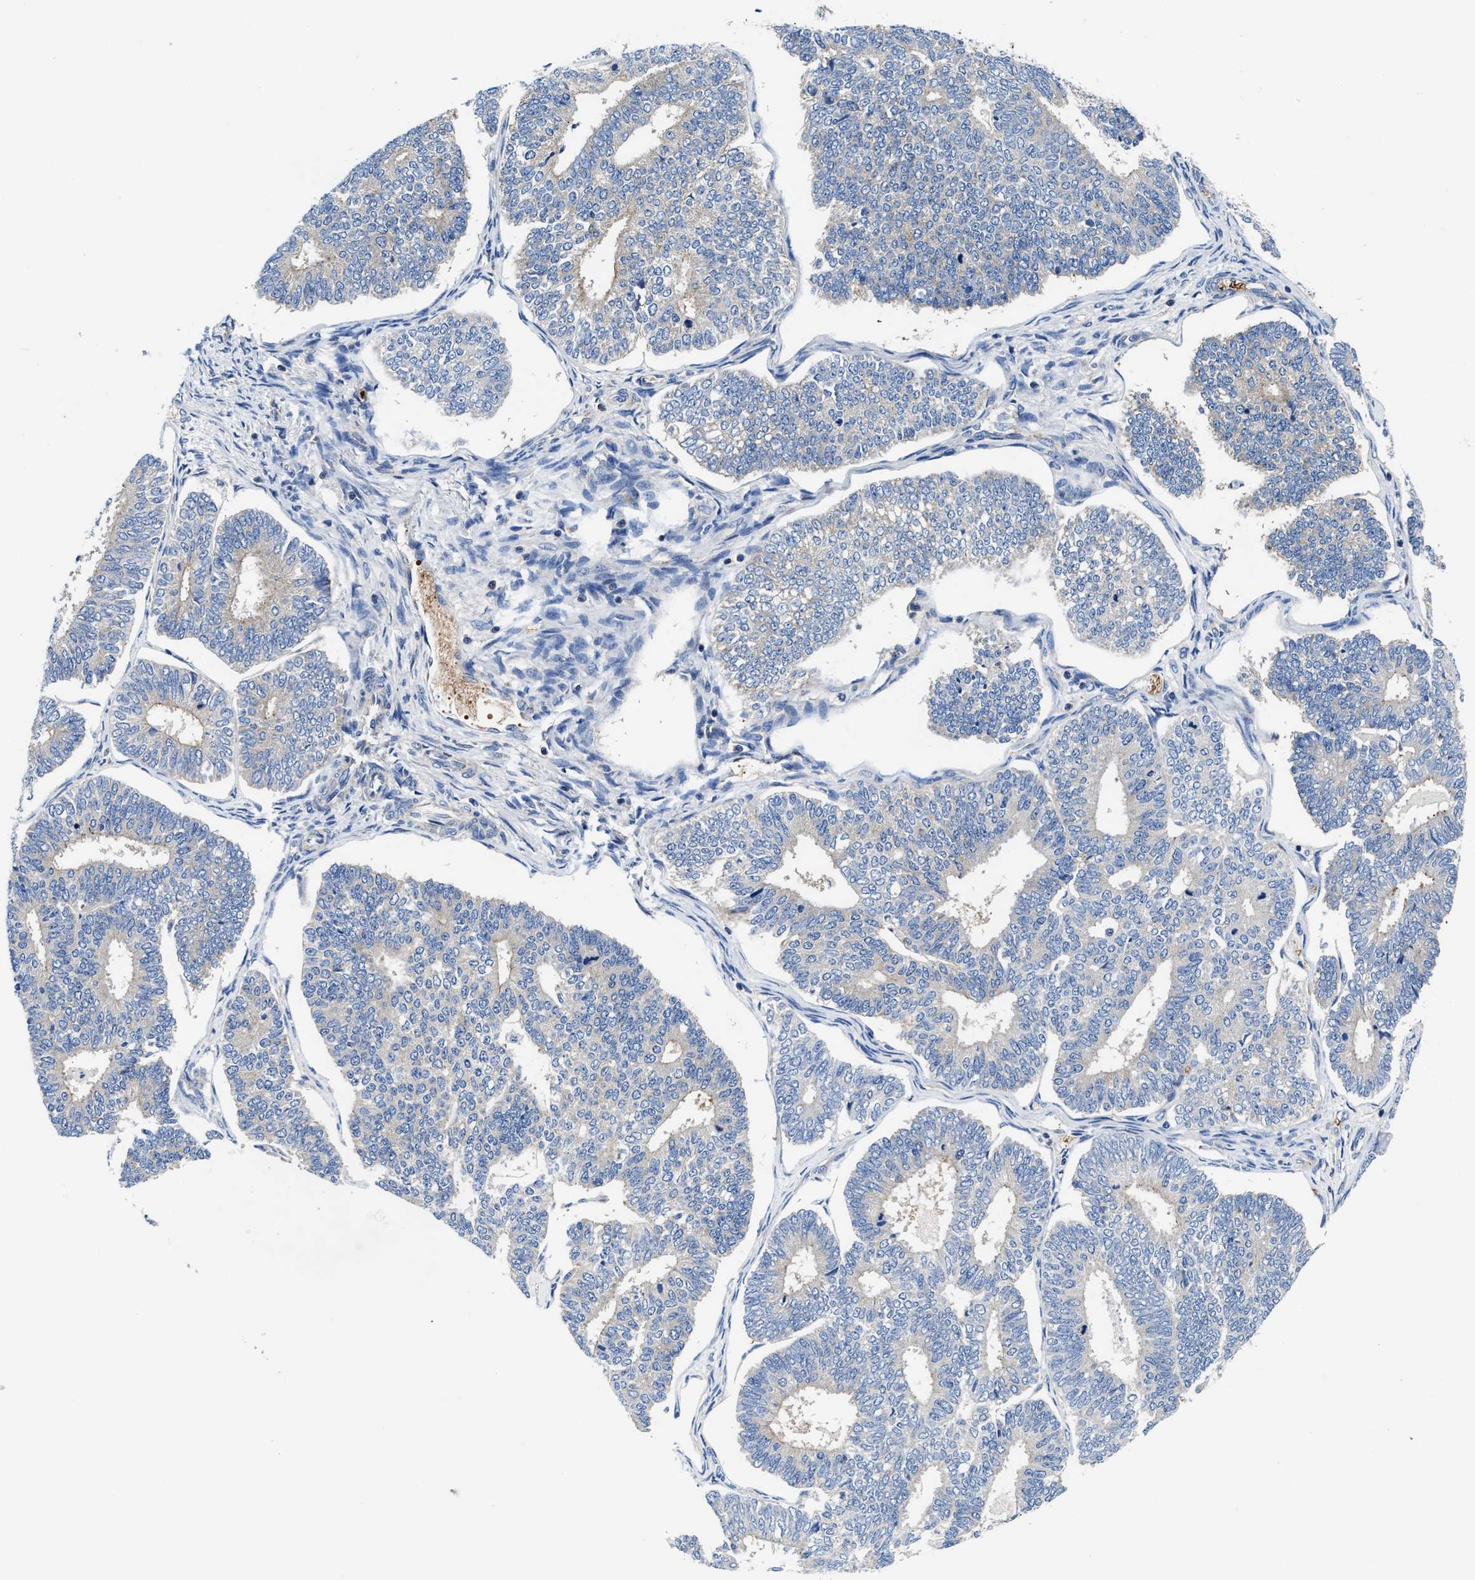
{"staining": {"intensity": "negative", "quantity": "none", "location": "none"}, "tissue": "endometrial cancer", "cell_type": "Tumor cells", "image_type": "cancer", "snomed": [{"axis": "morphology", "description": "Adenocarcinoma, NOS"}, {"axis": "topography", "description": "Endometrium"}], "caption": "High power microscopy photomicrograph of an immunohistochemistry micrograph of endometrial cancer (adenocarcinoma), revealing no significant positivity in tumor cells.", "gene": "PHLPP1", "patient": {"sex": "female", "age": 70}}